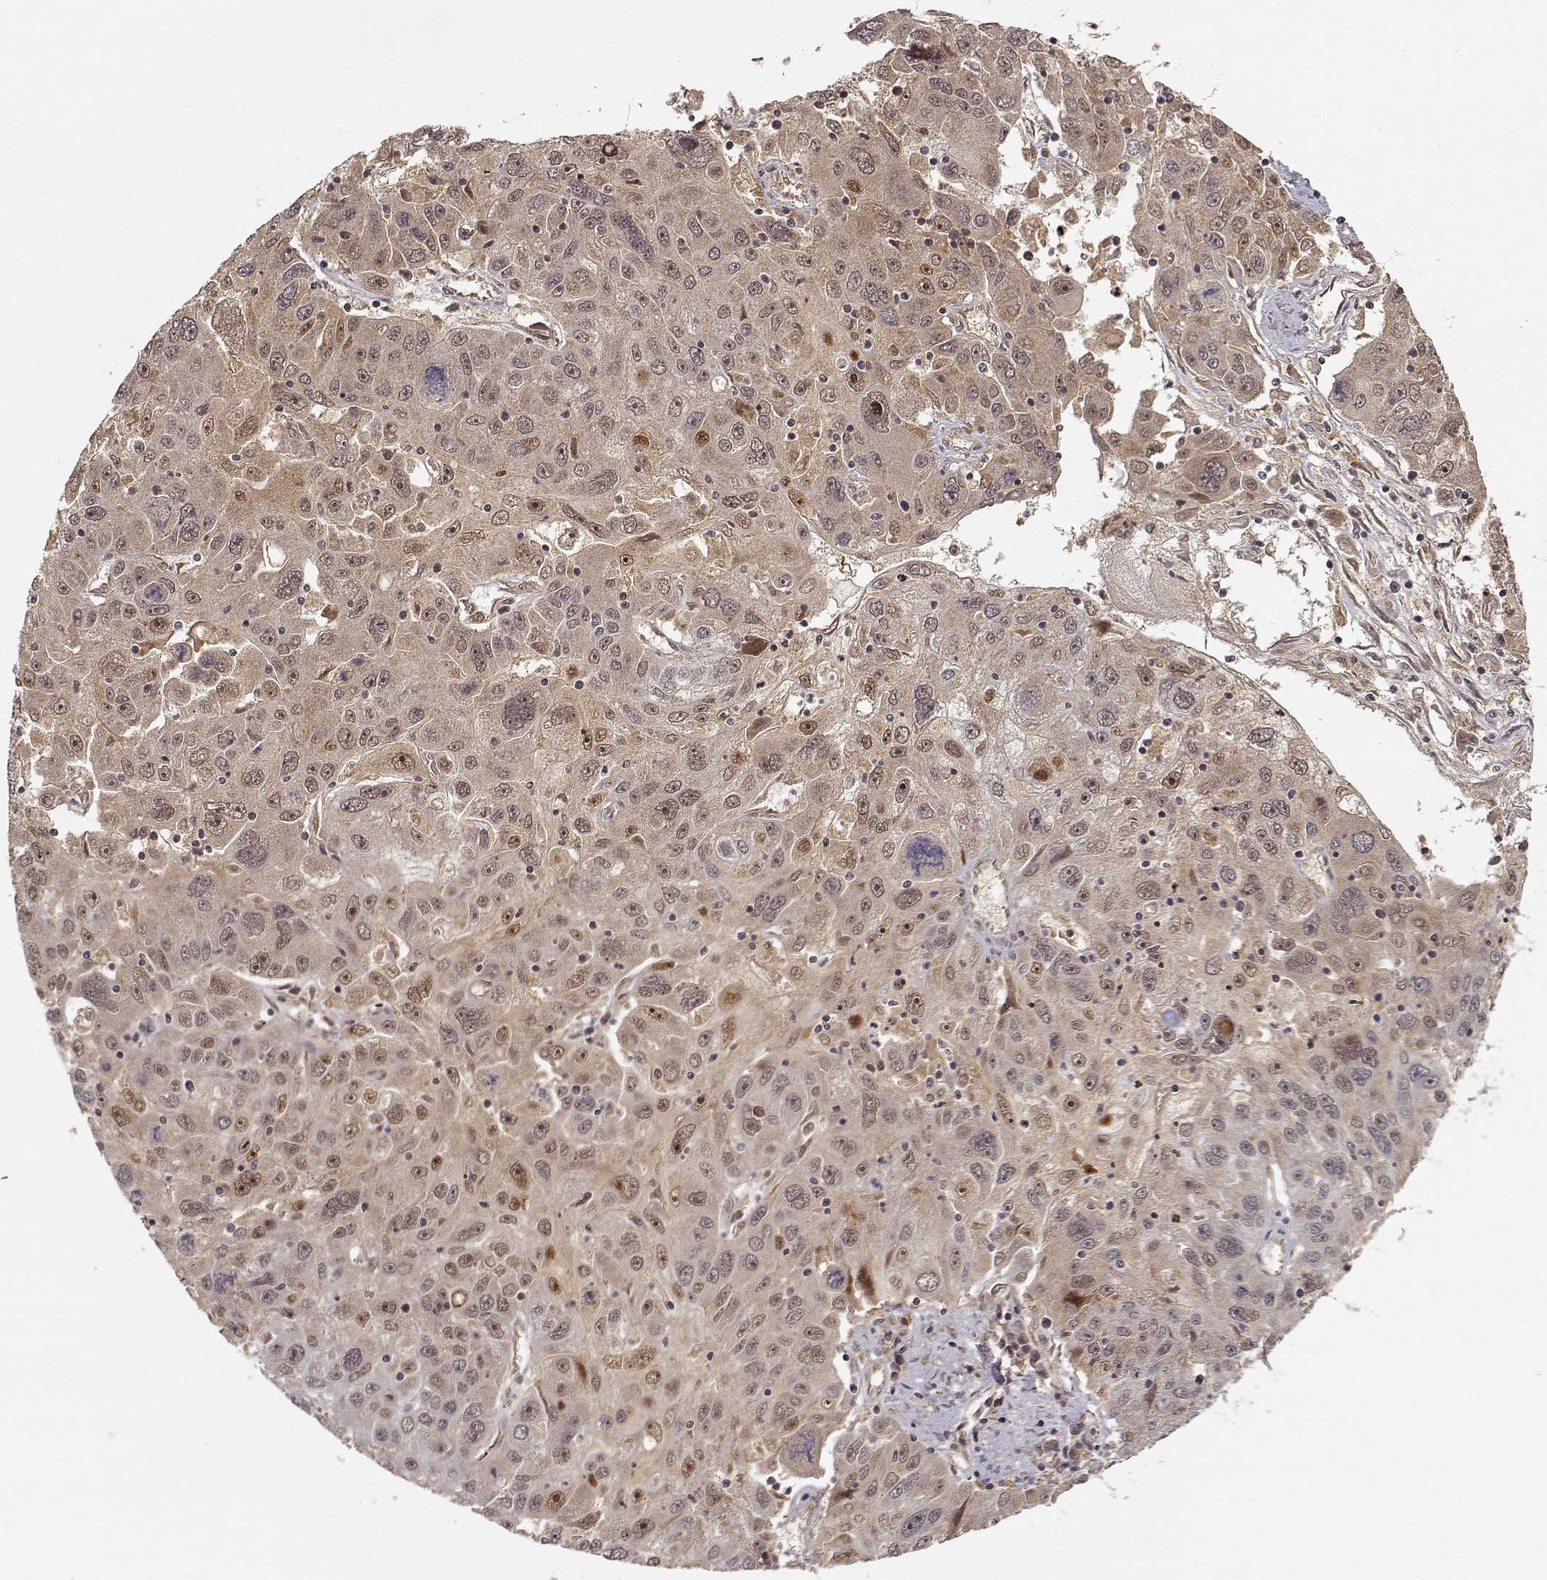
{"staining": {"intensity": "moderate", "quantity": "<25%", "location": "cytoplasmic/membranous,nuclear"}, "tissue": "stomach cancer", "cell_type": "Tumor cells", "image_type": "cancer", "snomed": [{"axis": "morphology", "description": "Adenocarcinoma, NOS"}, {"axis": "topography", "description": "Stomach"}], "caption": "Protein expression analysis of adenocarcinoma (stomach) reveals moderate cytoplasmic/membranous and nuclear expression in approximately <25% of tumor cells.", "gene": "MAEA", "patient": {"sex": "male", "age": 56}}